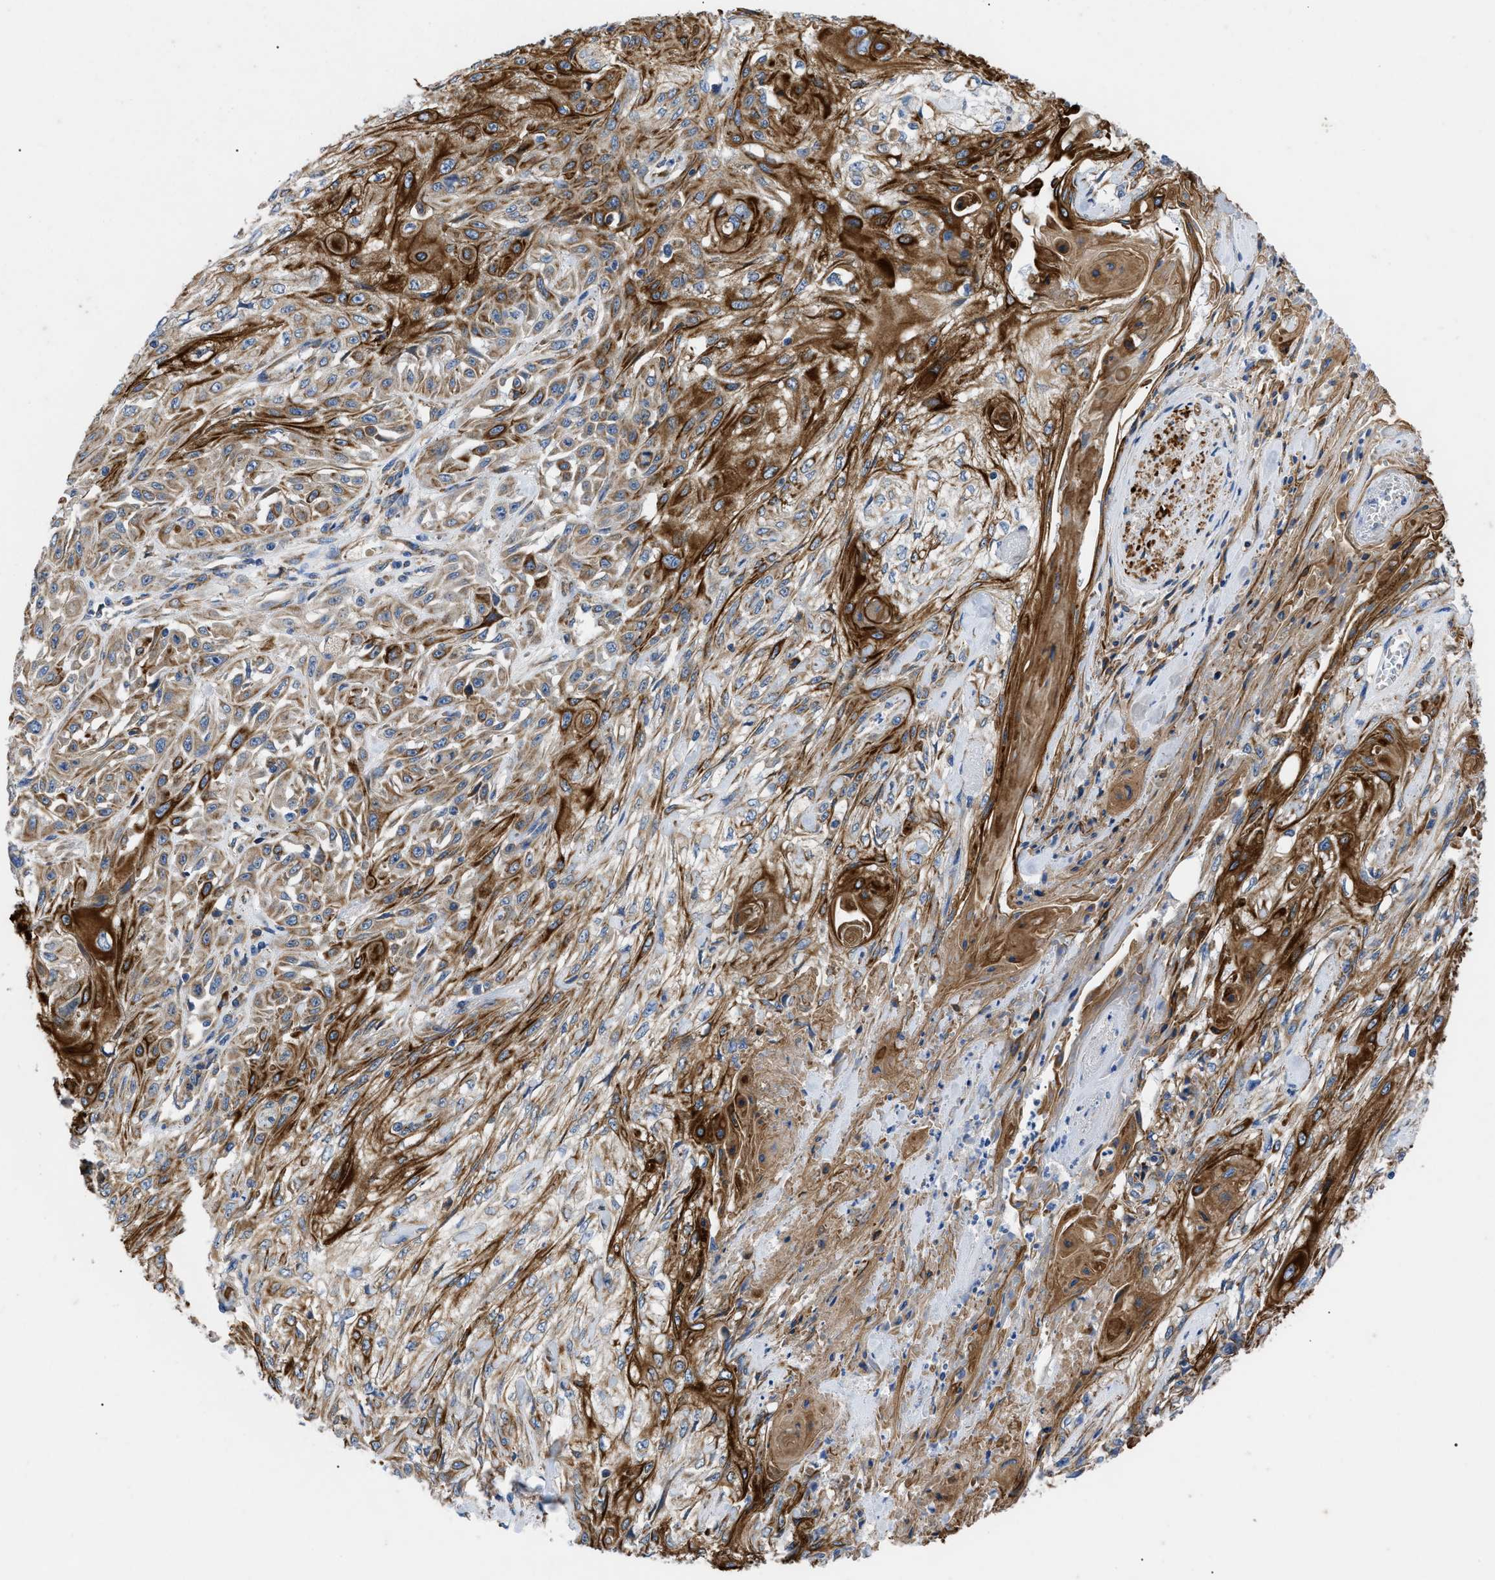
{"staining": {"intensity": "strong", "quantity": ">75%", "location": "cytoplasmic/membranous"}, "tissue": "skin cancer", "cell_type": "Tumor cells", "image_type": "cancer", "snomed": [{"axis": "morphology", "description": "Squamous cell carcinoma, NOS"}, {"axis": "morphology", "description": "Squamous cell carcinoma, metastatic, NOS"}, {"axis": "topography", "description": "Skin"}, {"axis": "topography", "description": "Lymph node"}], "caption": "This is a micrograph of immunohistochemistry (IHC) staining of skin squamous cell carcinoma, which shows strong expression in the cytoplasmic/membranous of tumor cells.", "gene": "HSPB8", "patient": {"sex": "male", "age": 75}}